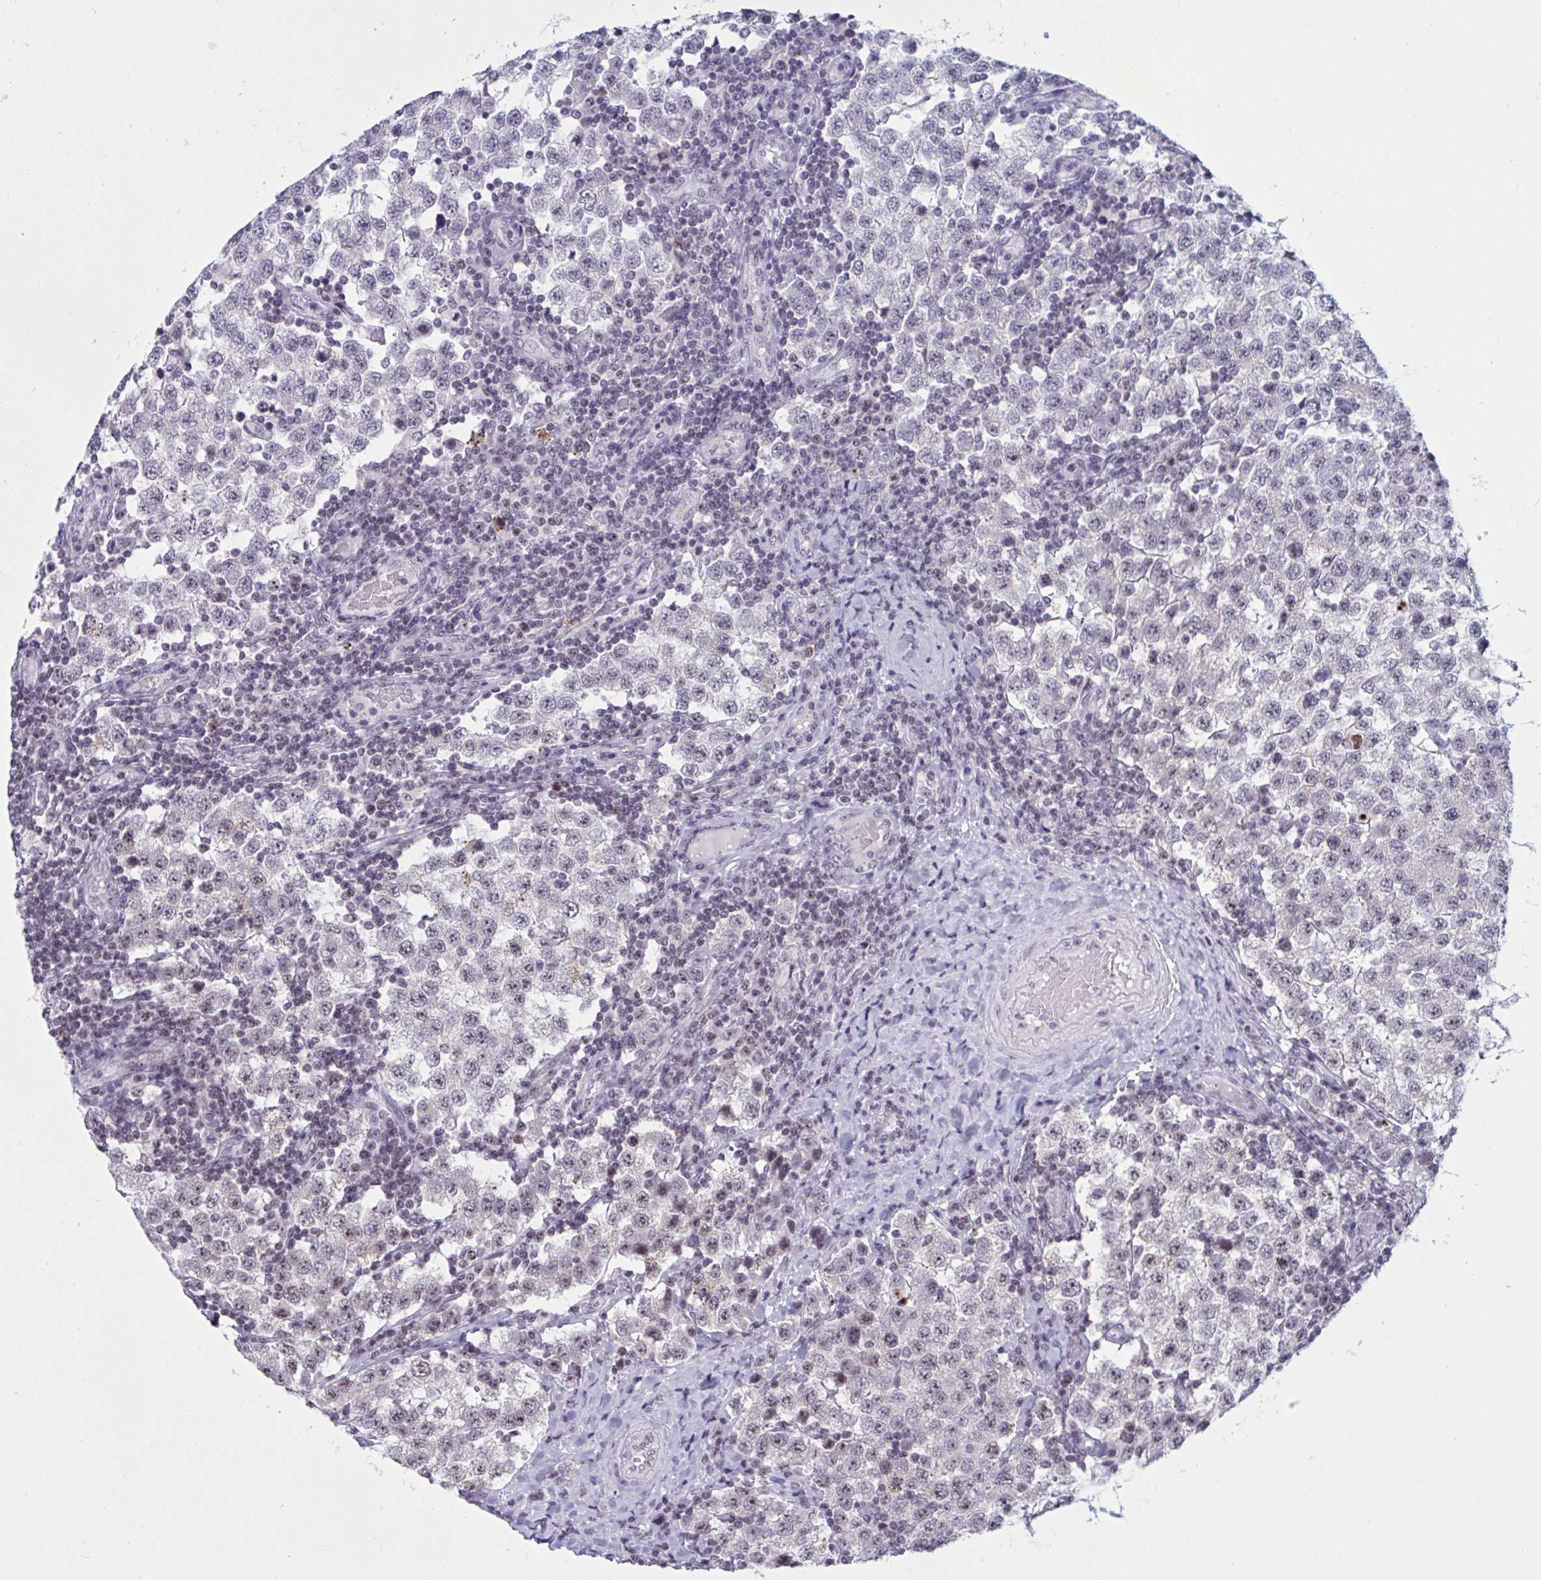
{"staining": {"intensity": "moderate", "quantity": "25%-75%", "location": "nuclear"}, "tissue": "testis cancer", "cell_type": "Tumor cells", "image_type": "cancer", "snomed": [{"axis": "morphology", "description": "Seminoma, NOS"}, {"axis": "topography", "description": "Testis"}], "caption": "A medium amount of moderate nuclear positivity is present in about 25%-75% of tumor cells in seminoma (testis) tissue. (Brightfield microscopy of DAB IHC at high magnification).", "gene": "TGM6", "patient": {"sex": "male", "age": 34}}